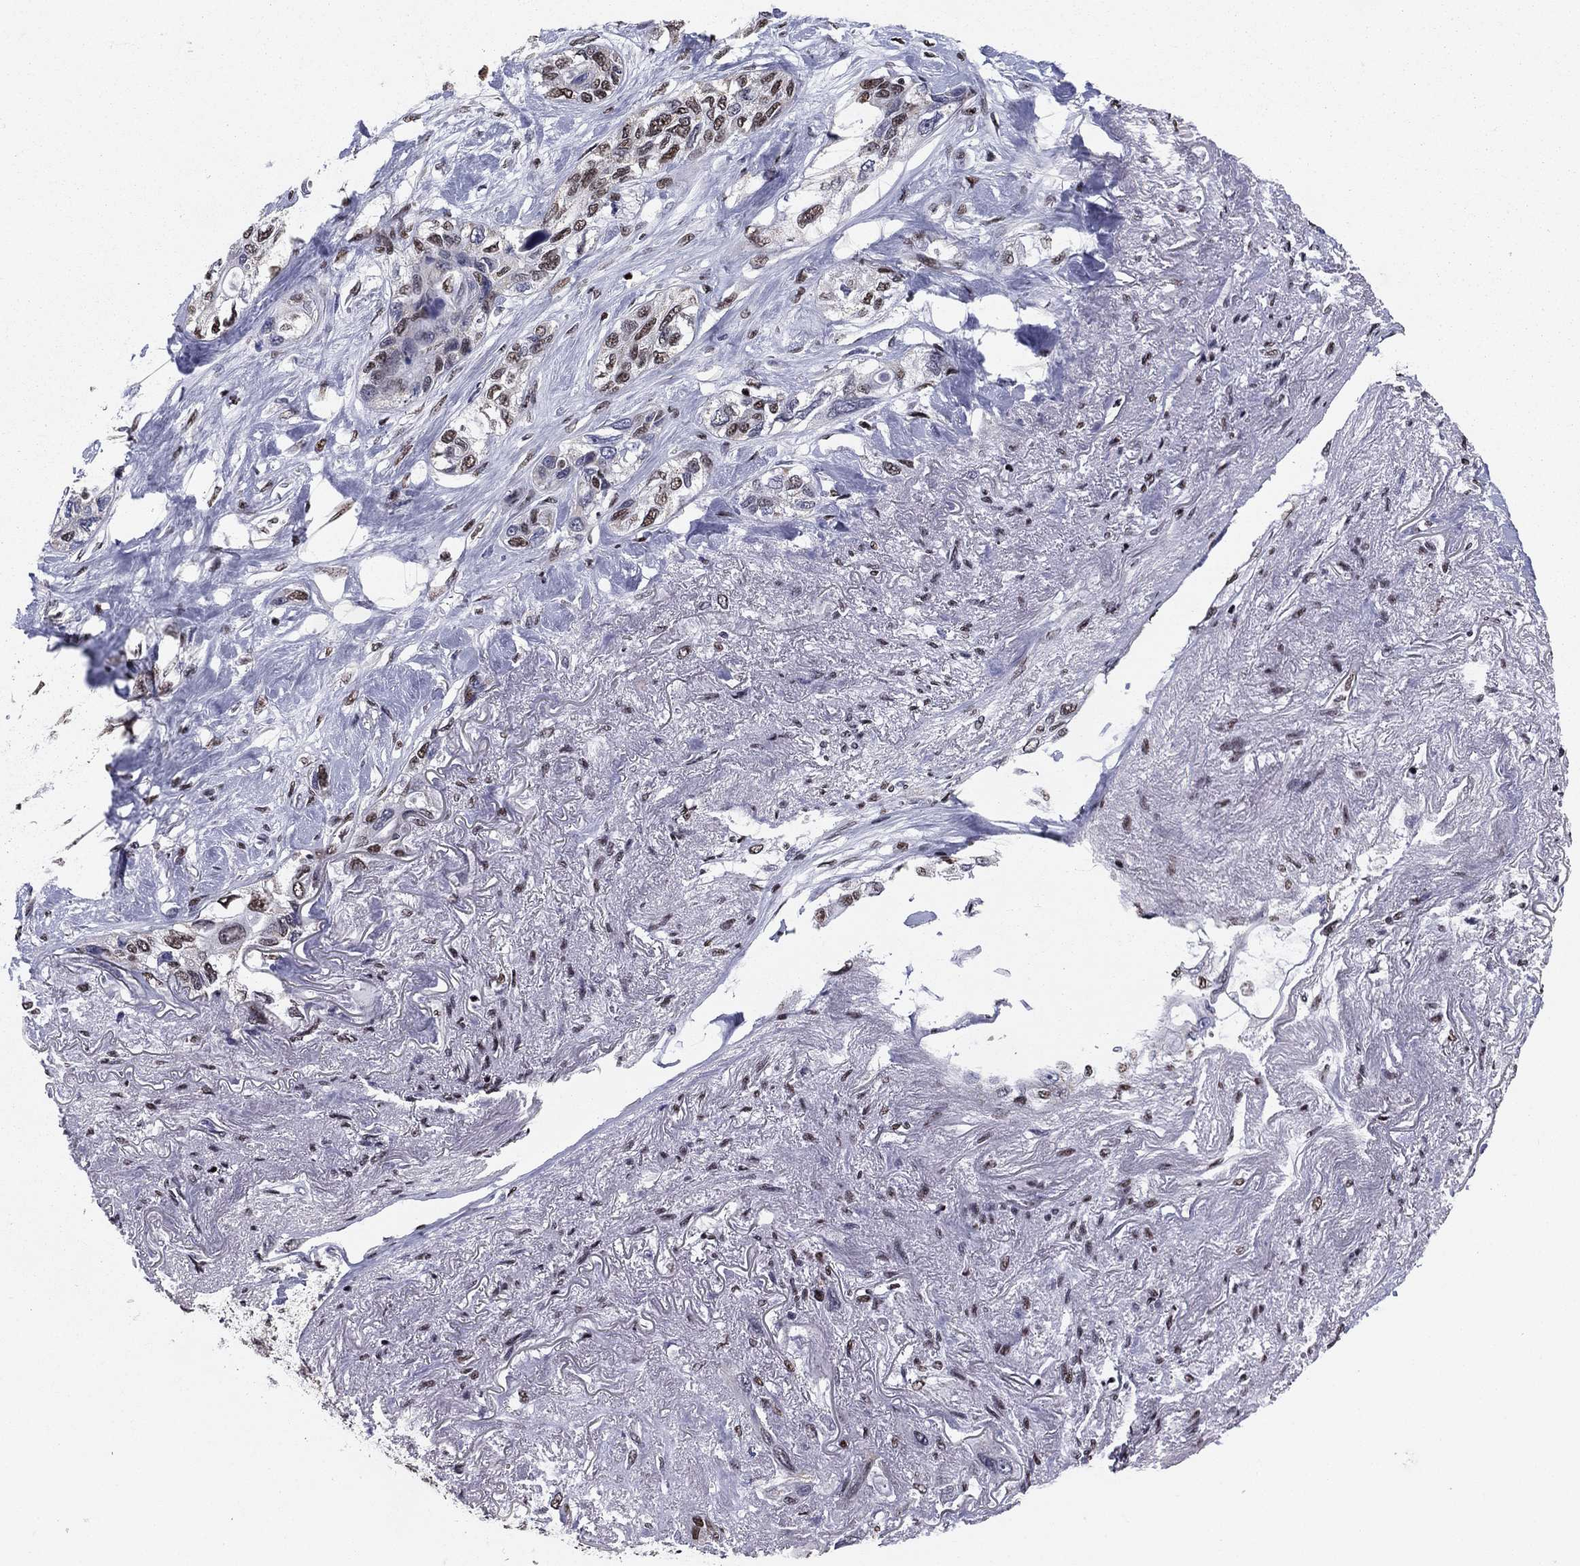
{"staining": {"intensity": "moderate", "quantity": "25%-75%", "location": "nuclear"}, "tissue": "lung cancer", "cell_type": "Tumor cells", "image_type": "cancer", "snomed": [{"axis": "morphology", "description": "Squamous cell carcinoma, NOS"}, {"axis": "topography", "description": "Lung"}], "caption": "Lung cancer was stained to show a protein in brown. There is medium levels of moderate nuclear expression in about 25%-75% of tumor cells.", "gene": "N4BP2", "patient": {"sex": "female", "age": 70}}